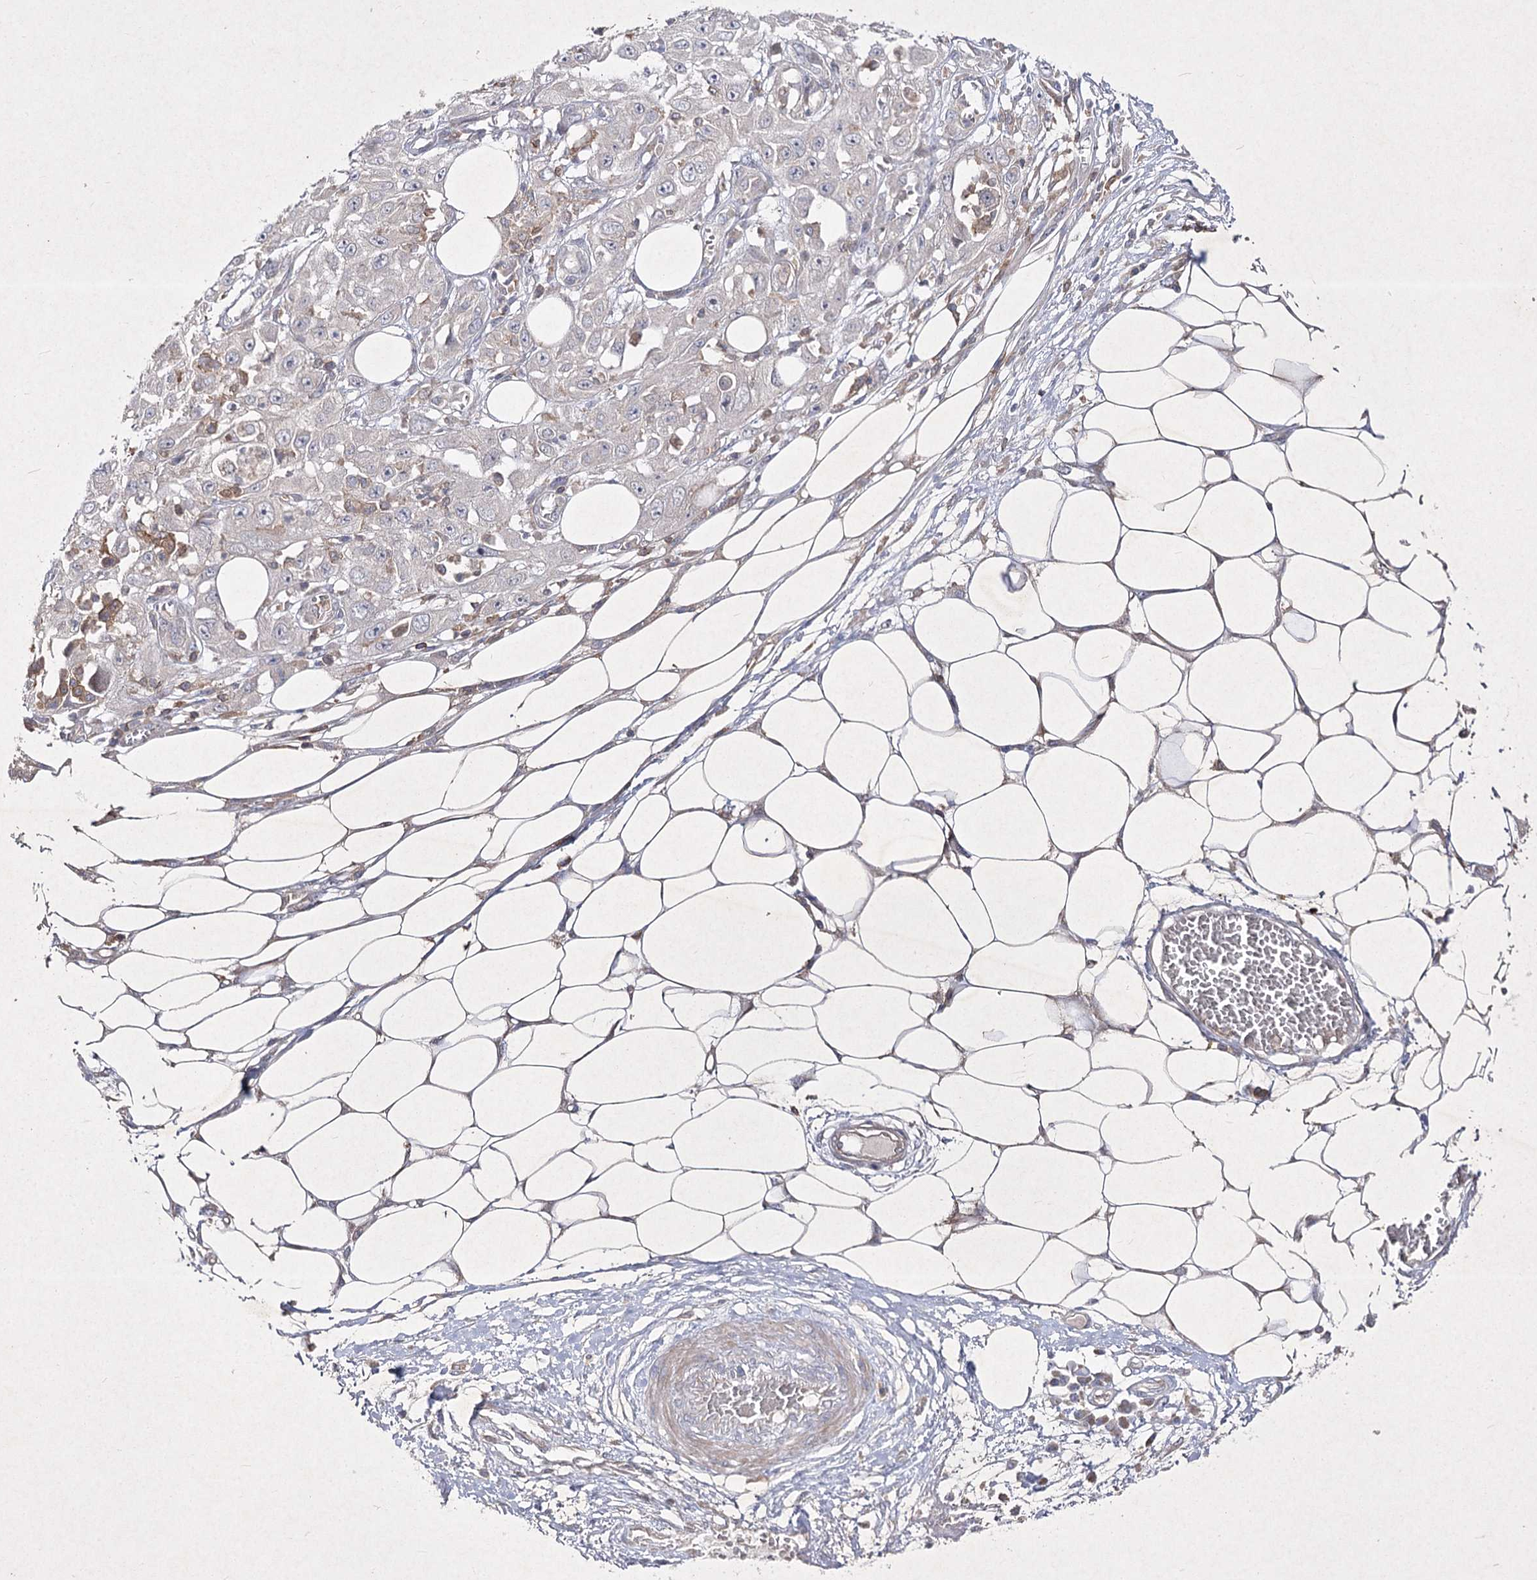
{"staining": {"intensity": "negative", "quantity": "none", "location": "none"}, "tissue": "skin cancer", "cell_type": "Tumor cells", "image_type": "cancer", "snomed": [{"axis": "morphology", "description": "Squamous cell carcinoma, NOS"}, {"axis": "morphology", "description": "Squamous cell carcinoma, metastatic, NOS"}, {"axis": "topography", "description": "Skin"}, {"axis": "topography", "description": "Lymph node"}], "caption": "The histopathology image reveals no significant staining in tumor cells of skin cancer.", "gene": "CIB2", "patient": {"sex": "male", "age": 75}}